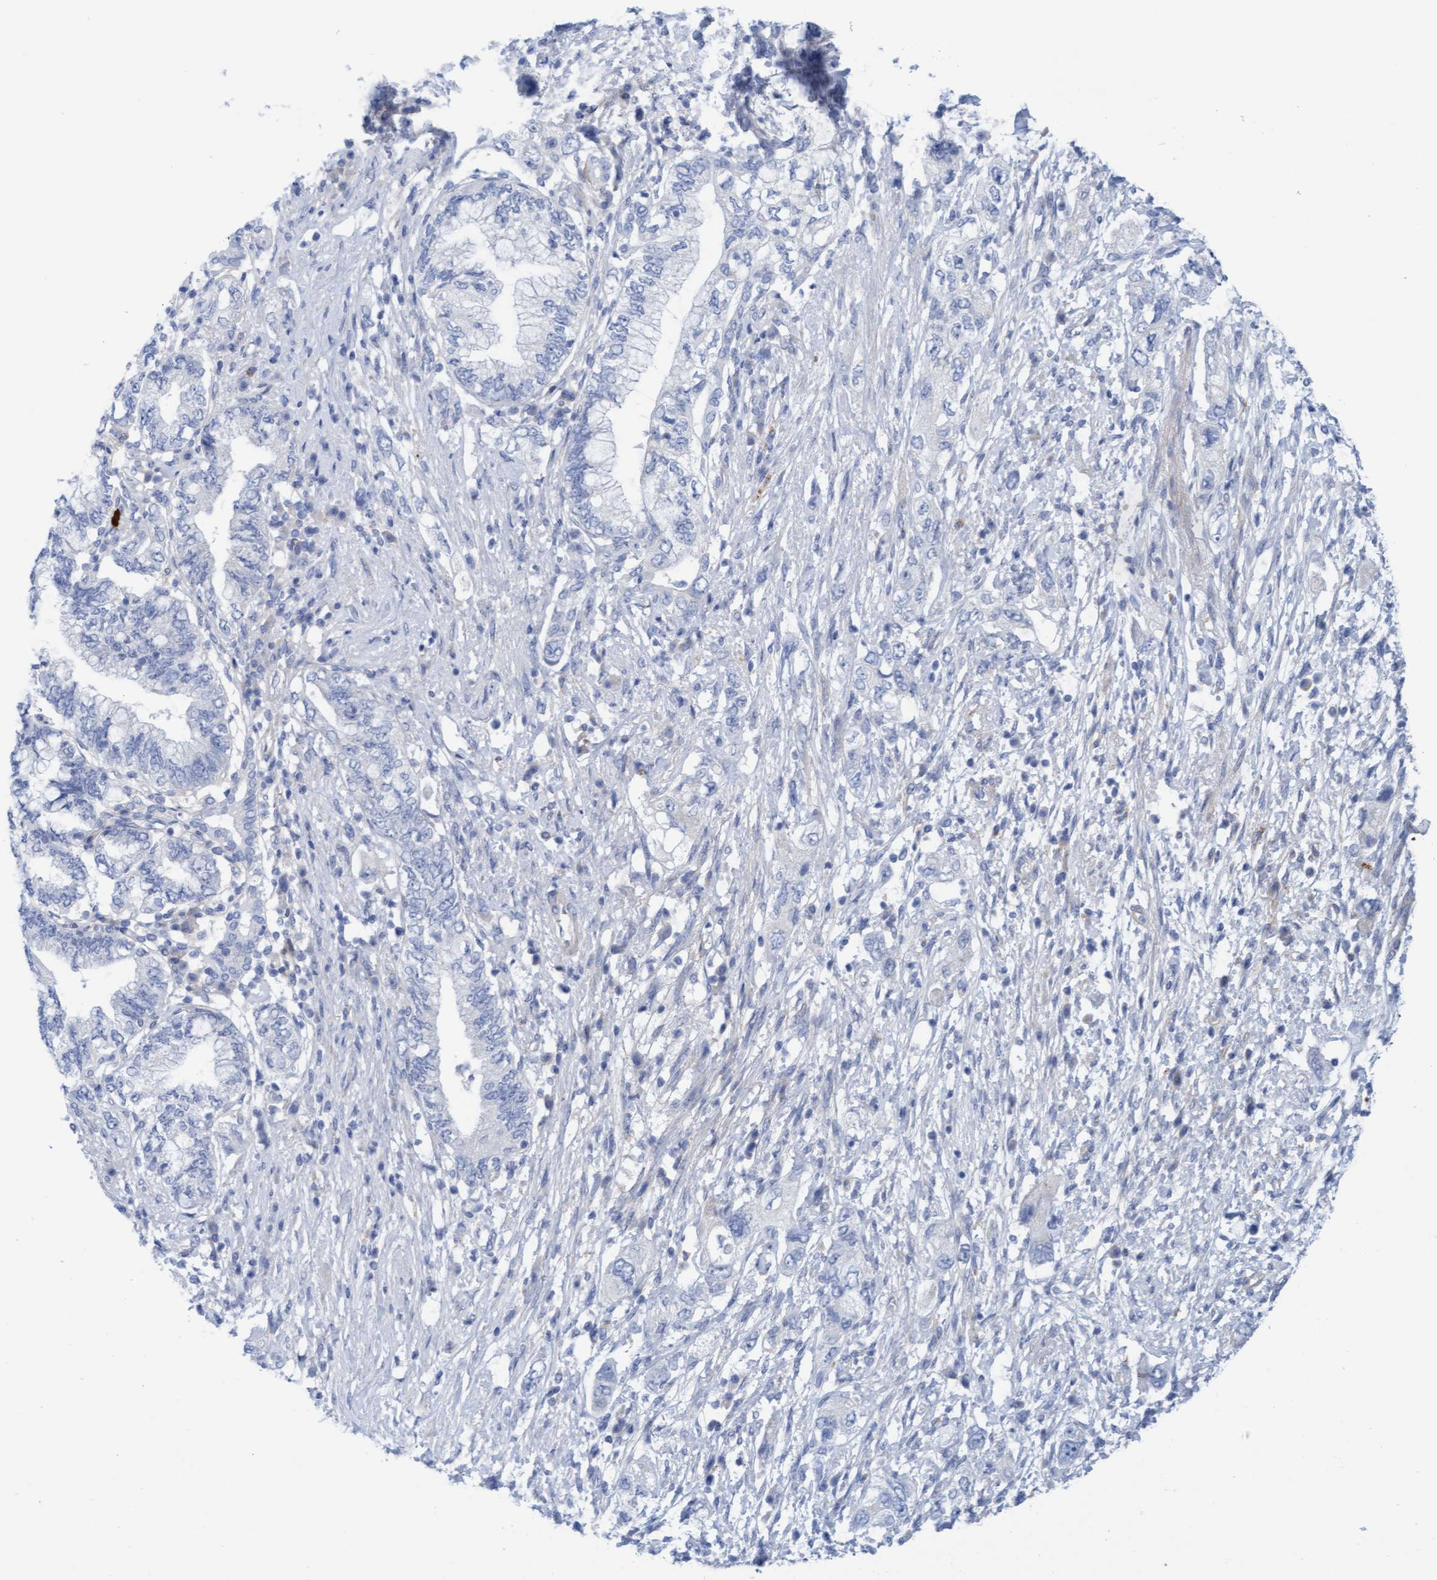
{"staining": {"intensity": "negative", "quantity": "none", "location": "none"}, "tissue": "pancreatic cancer", "cell_type": "Tumor cells", "image_type": "cancer", "snomed": [{"axis": "morphology", "description": "Adenocarcinoma, NOS"}, {"axis": "topography", "description": "Pancreas"}], "caption": "DAB immunohistochemical staining of adenocarcinoma (pancreatic) demonstrates no significant positivity in tumor cells.", "gene": "CDK5RAP3", "patient": {"sex": "female", "age": 73}}